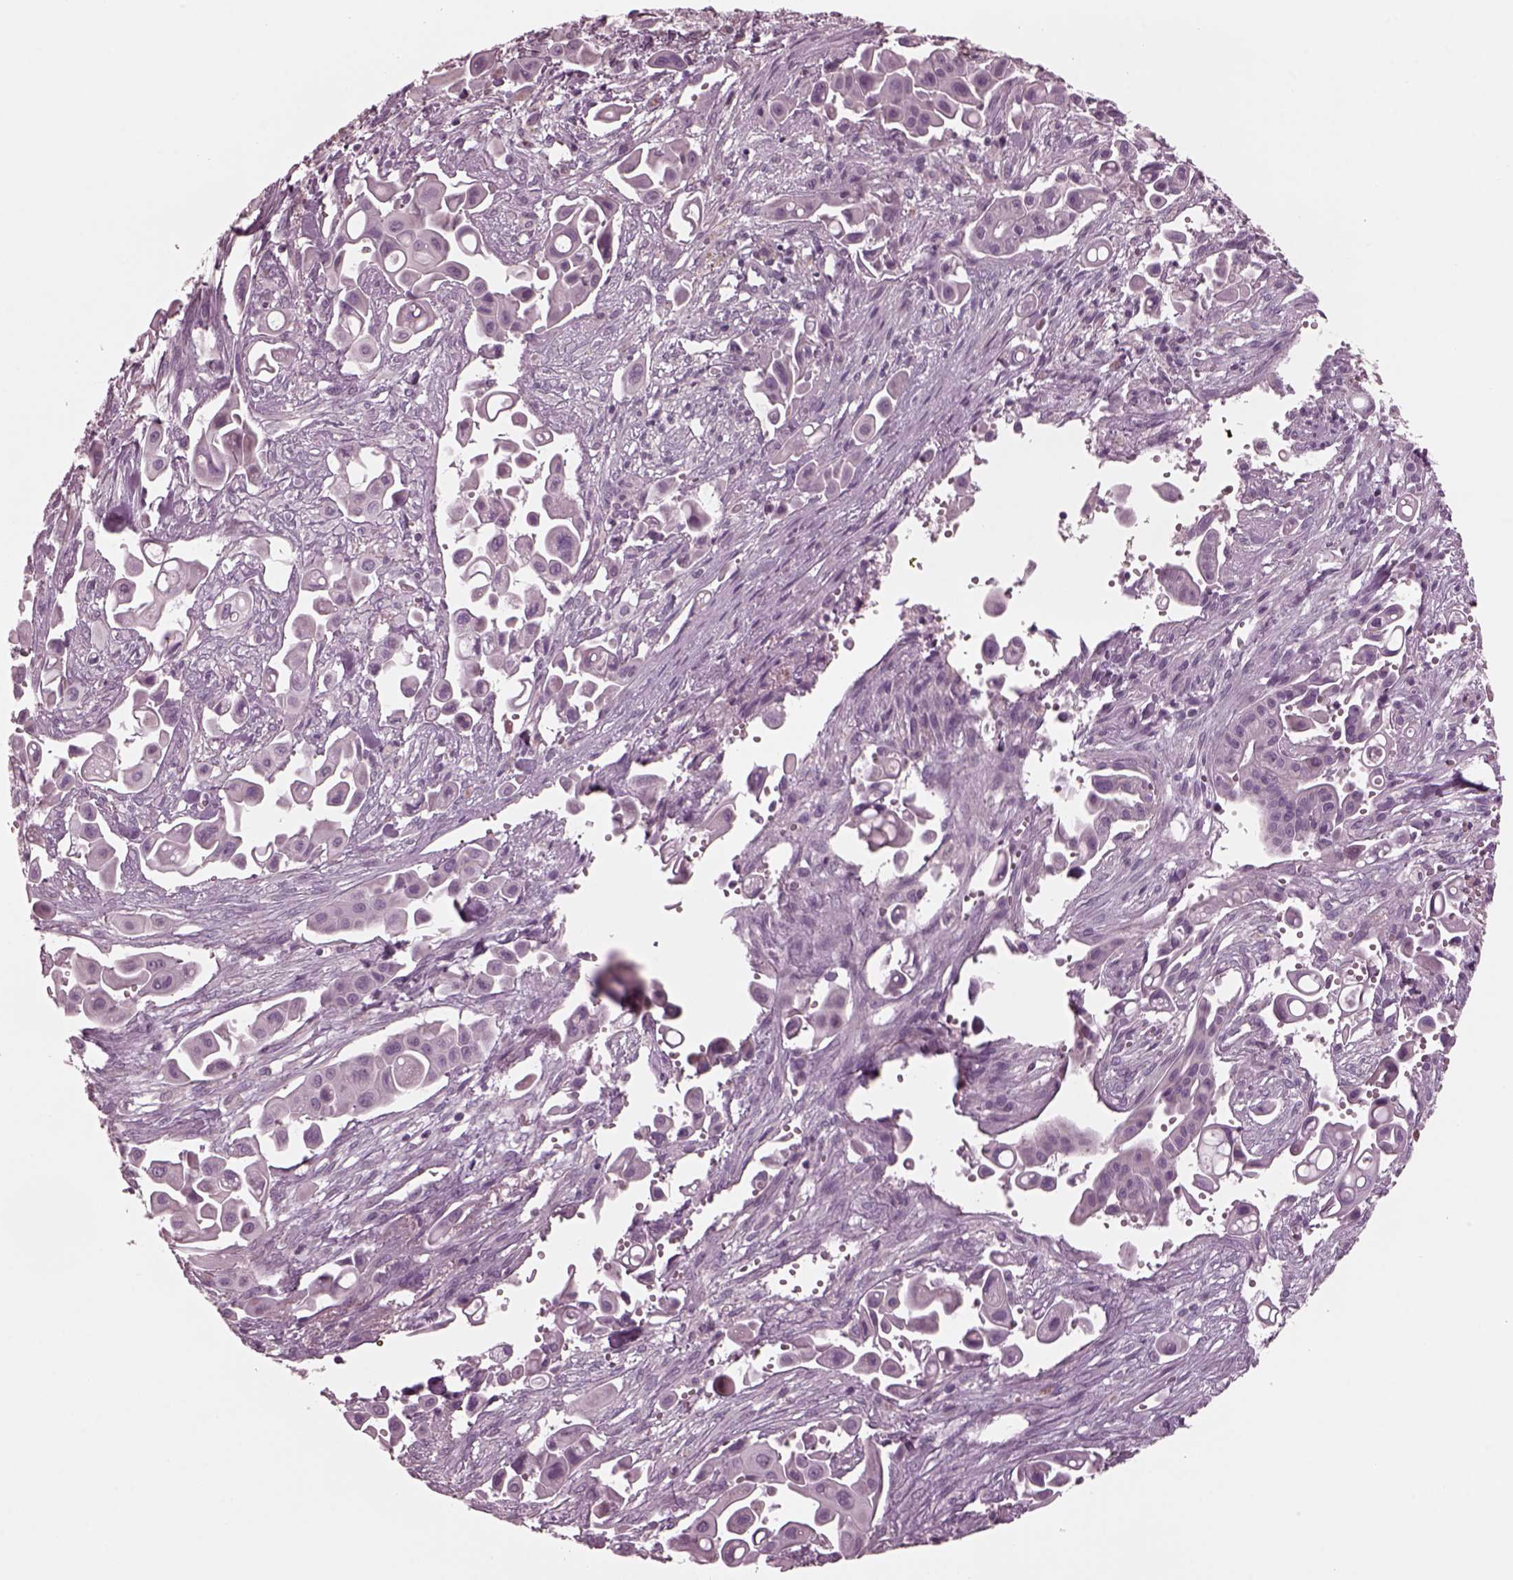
{"staining": {"intensity": "negative", "quantity": "none", "location": "none"}, "tissue": "pancreatic cancer", "cell_type": "Tumor cells", "image_type": "cancer", "snomed": [{"axis": "morphology", "description": "Adenocarcinoma, NOS"}, {"axis": "topography", "description": "Pancreas"}], "caption": "Immunohistochemistry (IHC) micrograph of pancreatic cancer stained for a protein (brown), which demonstrates no staining in tumor cells.", "gene": "YY2", "patient": {"sex": "male", "age": 50}}